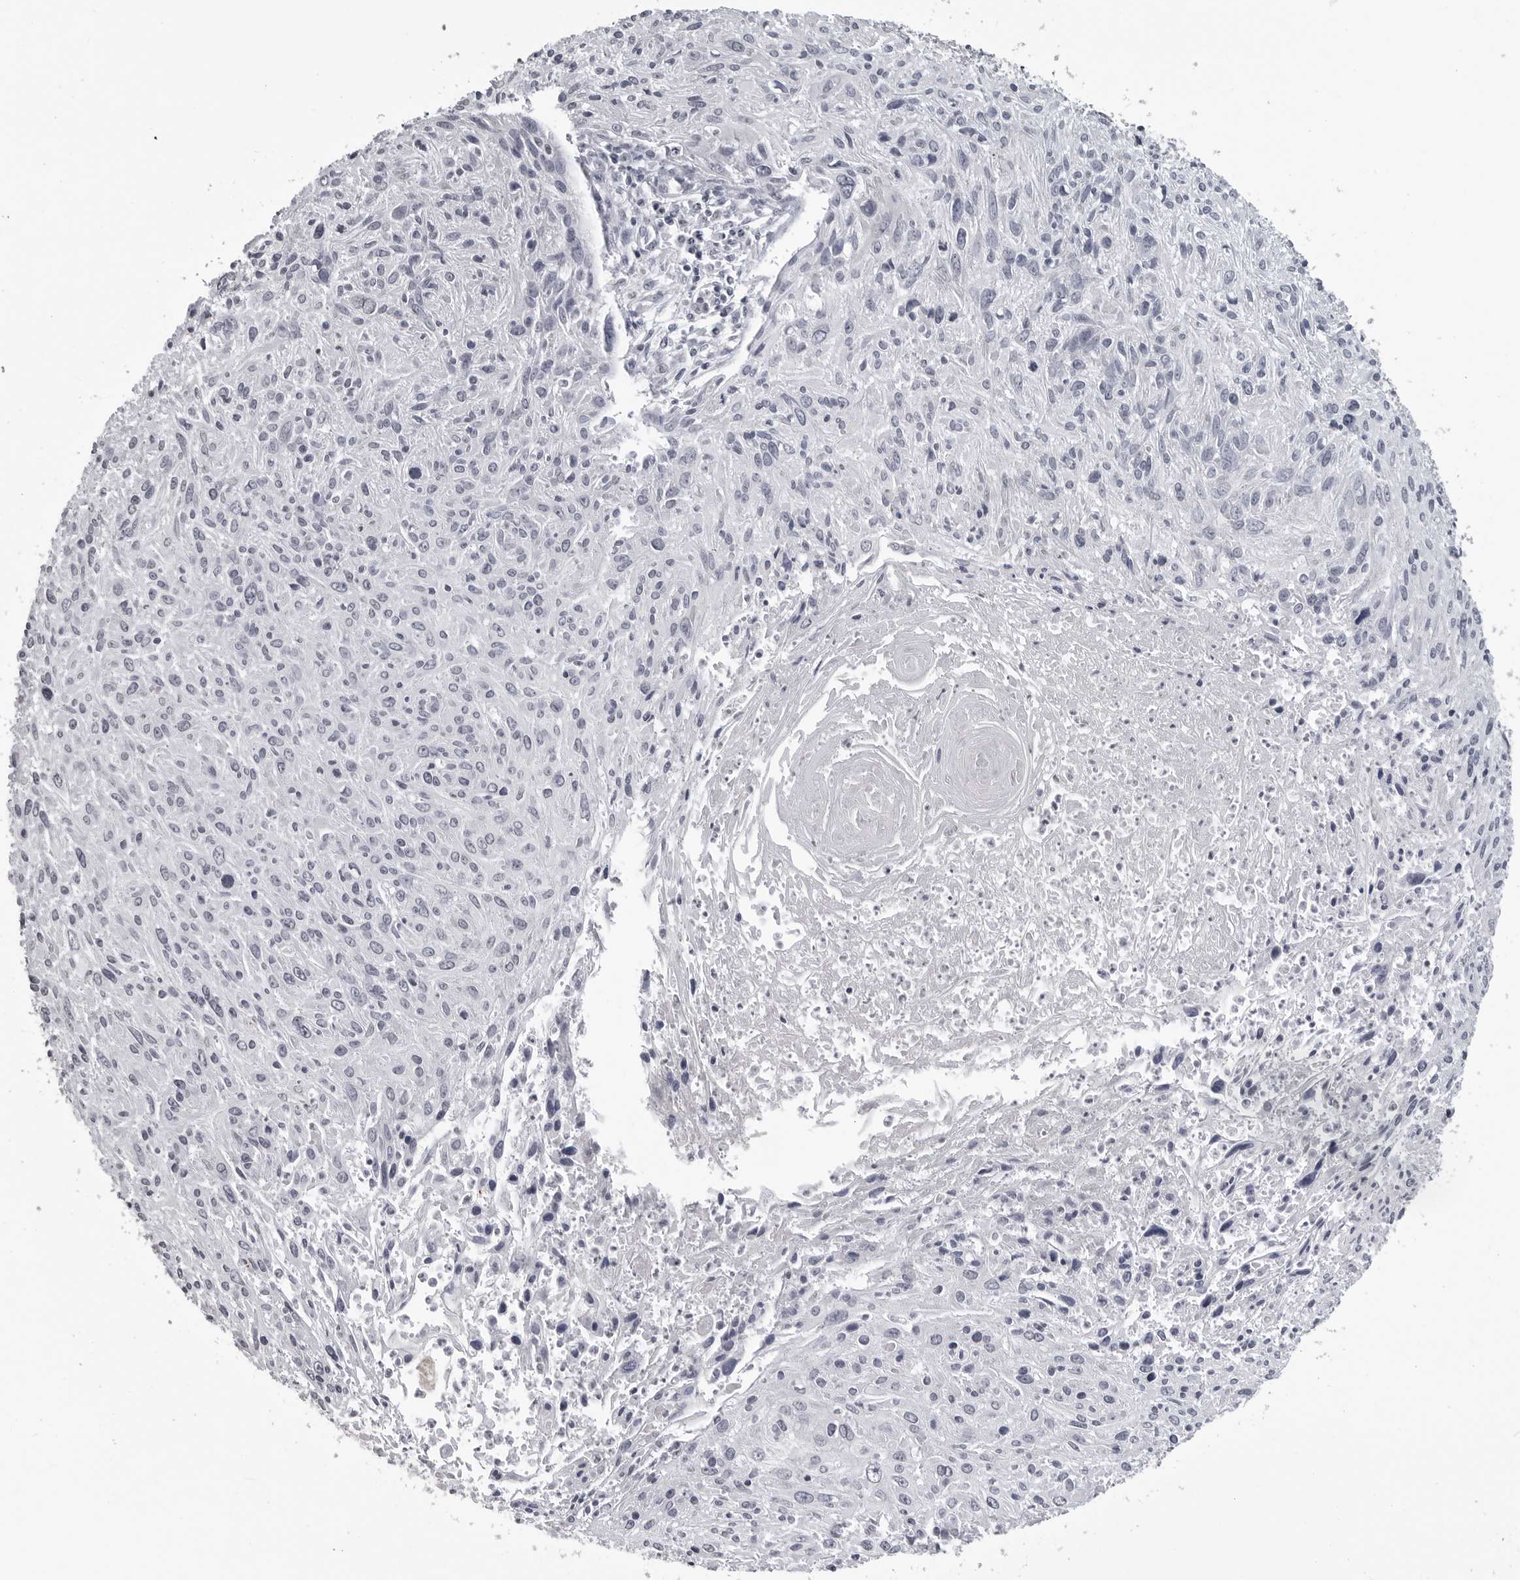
{"staining": {"intensity": "negative", "quantity": "none", "location": "none"}, "tissue": "cervical cancer", "cell_type": "Tumor cells", "image_type": "cancer", "snomed": [{"axis": "morphology", "description": "Squamous cell carcinoma, NOS"}, {"axis": "topography", "description": "Cervix"}], "caption": "A high-resolution histopathology image shows immunohistochemistry (IHC) staining of squamous cell carcinoma (cervical), which demonstrates no significant positivity in tumor cells. The staining was performed using DAB to visualize the protein expression in brown, while the nuclei were stained in blue with hematoxylin (Magnification: 20x).", "gene": "DDX54", "patient": {"sex": "female", "age": 51}}